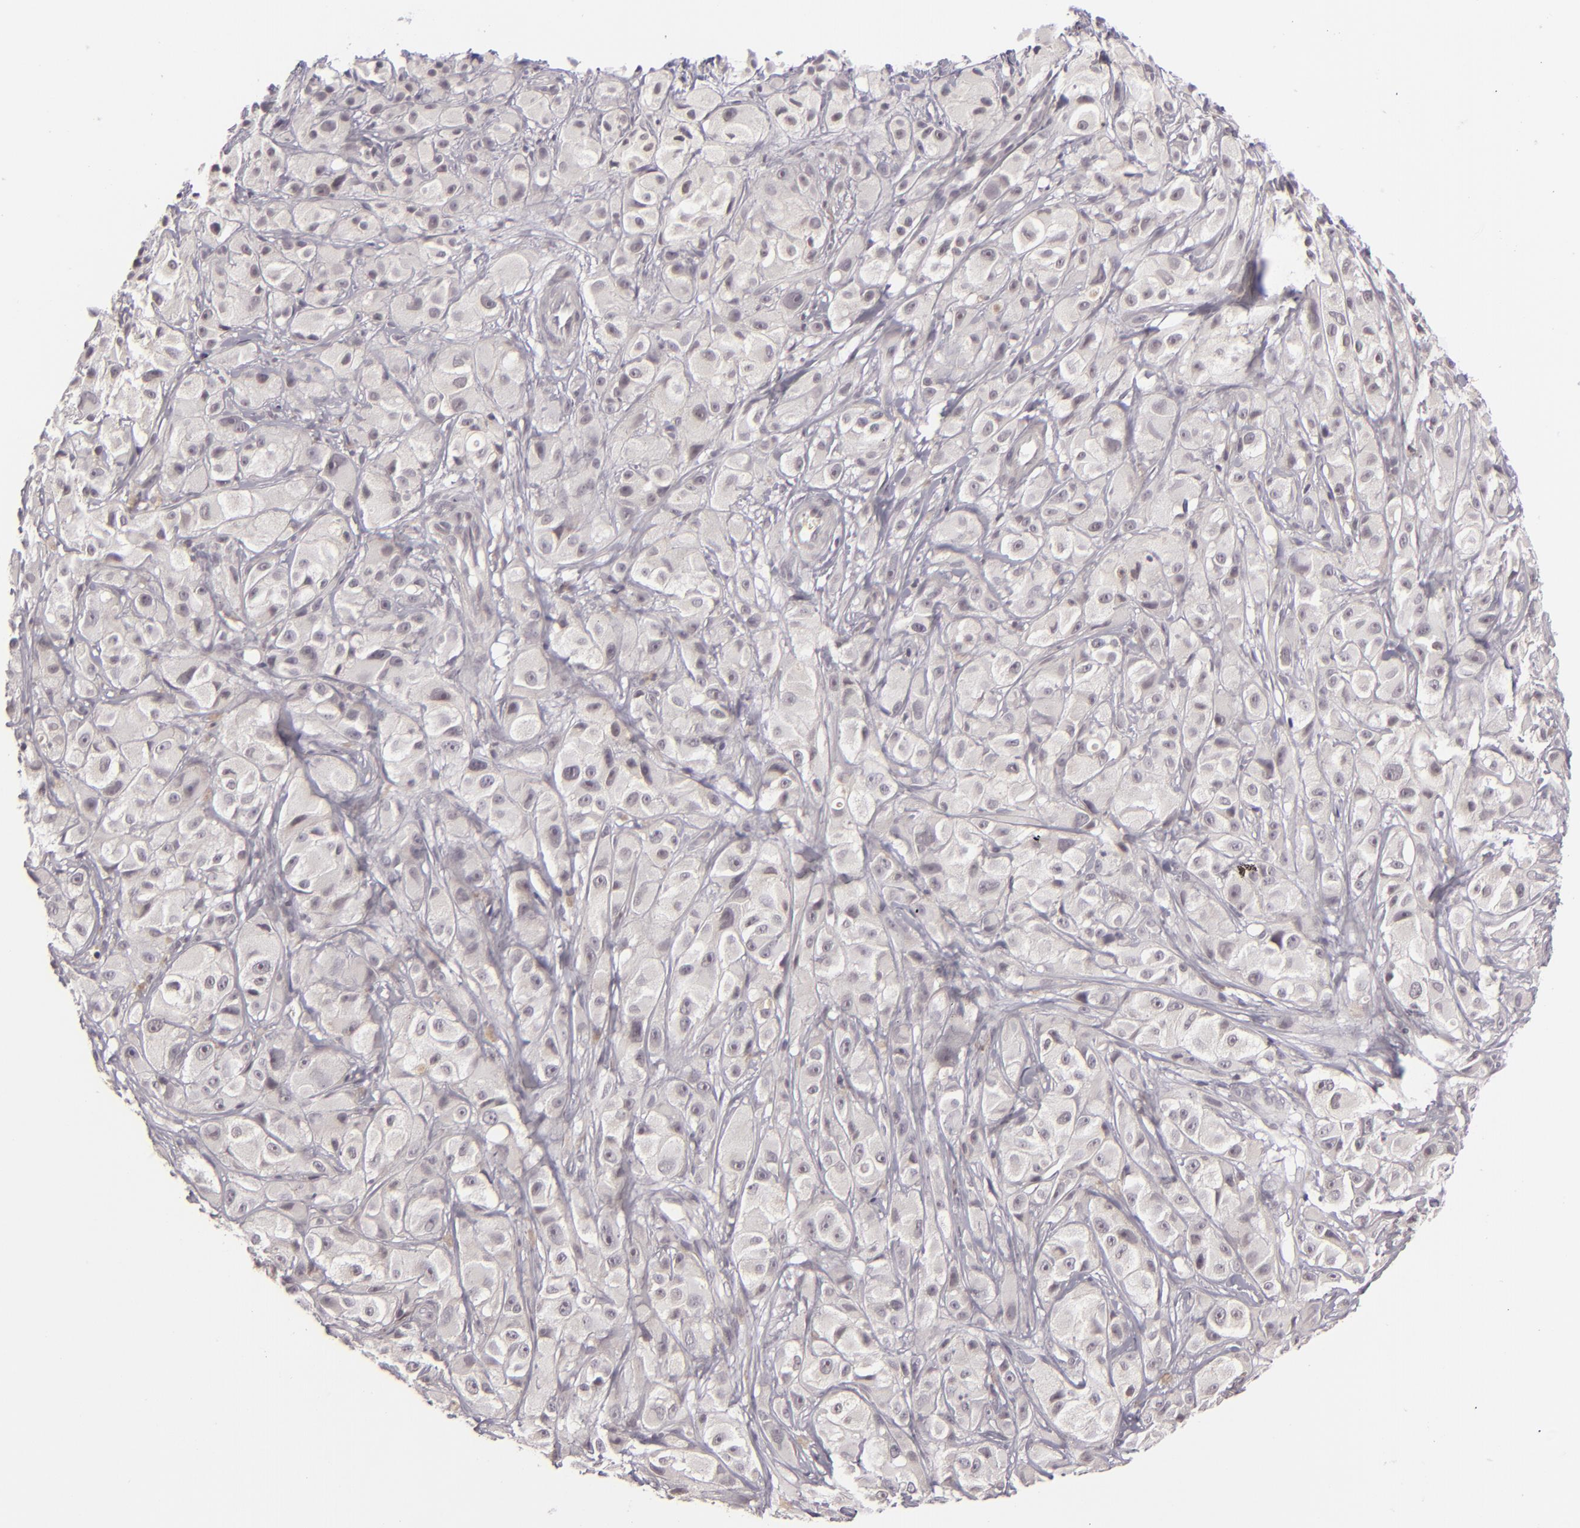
{"staining": {"intensity": "negative", "quantity": "none", "location": "none"}, "tissue": "melanoma", "cell_type": "Tumor cells", "image_type": "cancer", "snomed": [{"axis": "morphology", "description": "Malignant melanoma, NOS"}, {"axis": "topography", "description": "Skin"}], "caption": "This is a histopathology image of IHC staining of melanoma, which shows no staining in tumor cells. (Stains: DAB immunohistochemistry (IHC) with hematoxylin counter stain, Microscopy: brightfield microscopy at high magnification).", "gene": "DLG3", "patient": {"sex": "male", "age": 56}}